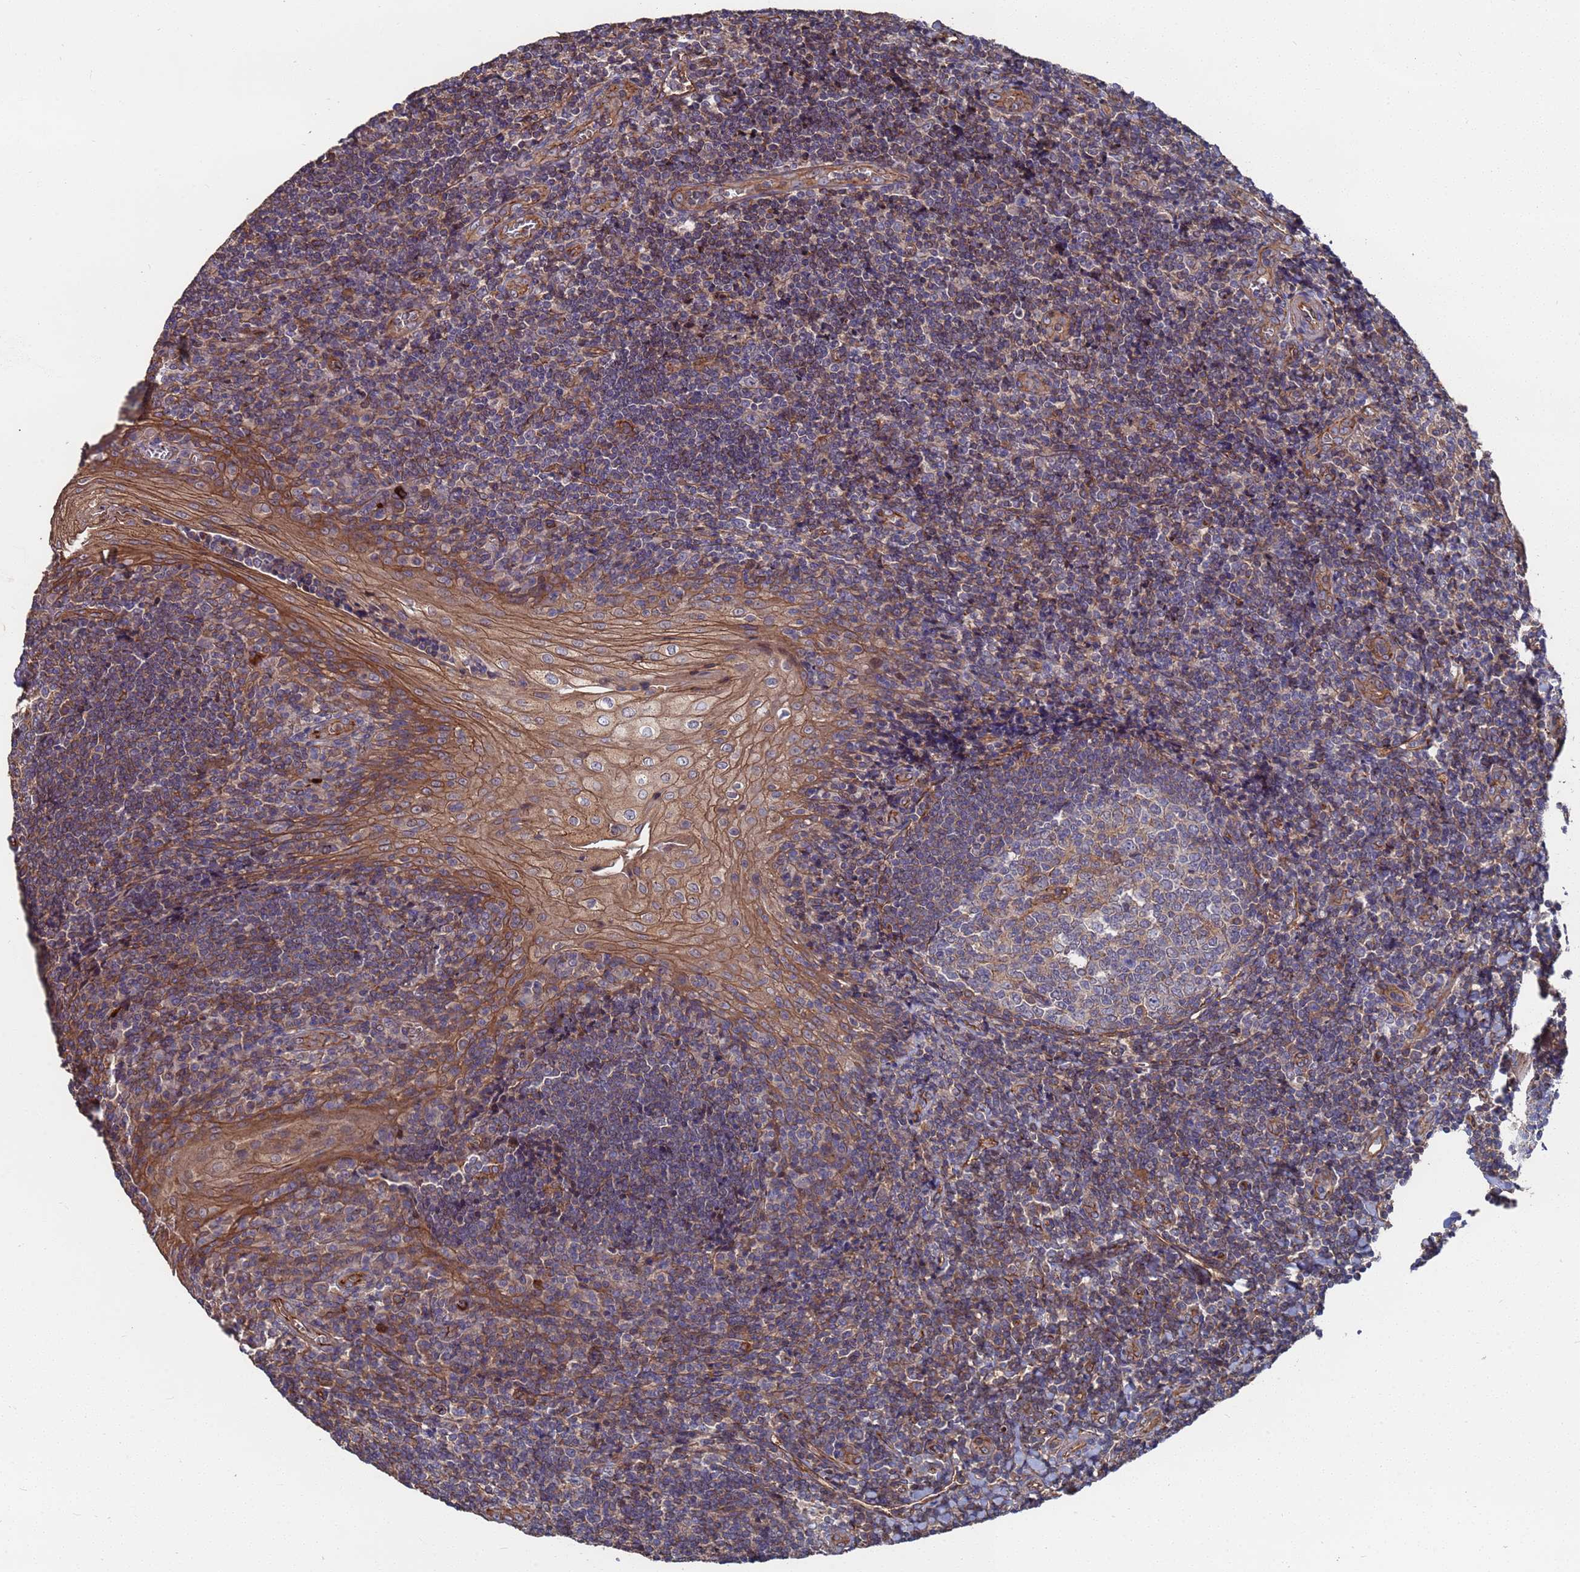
{"staining": {"intensity": "negative", "quantity": "none", "location": "none"}, "tissue": "tonsil", "cell_type": "Germinal center cells", "image_type": "normal", "snomed": [{"axis": "morphology", "description": "Normal tissue, NOS"}, {"axis": "topography", "description": "Tonsil"}], "caption": "Tonsil stained for a protein using immunohistochemistry (IHC) displays no staining germinal center cells.", "gene": "NDUFAF6", "patient": {"sex": "male", "age": 27}}